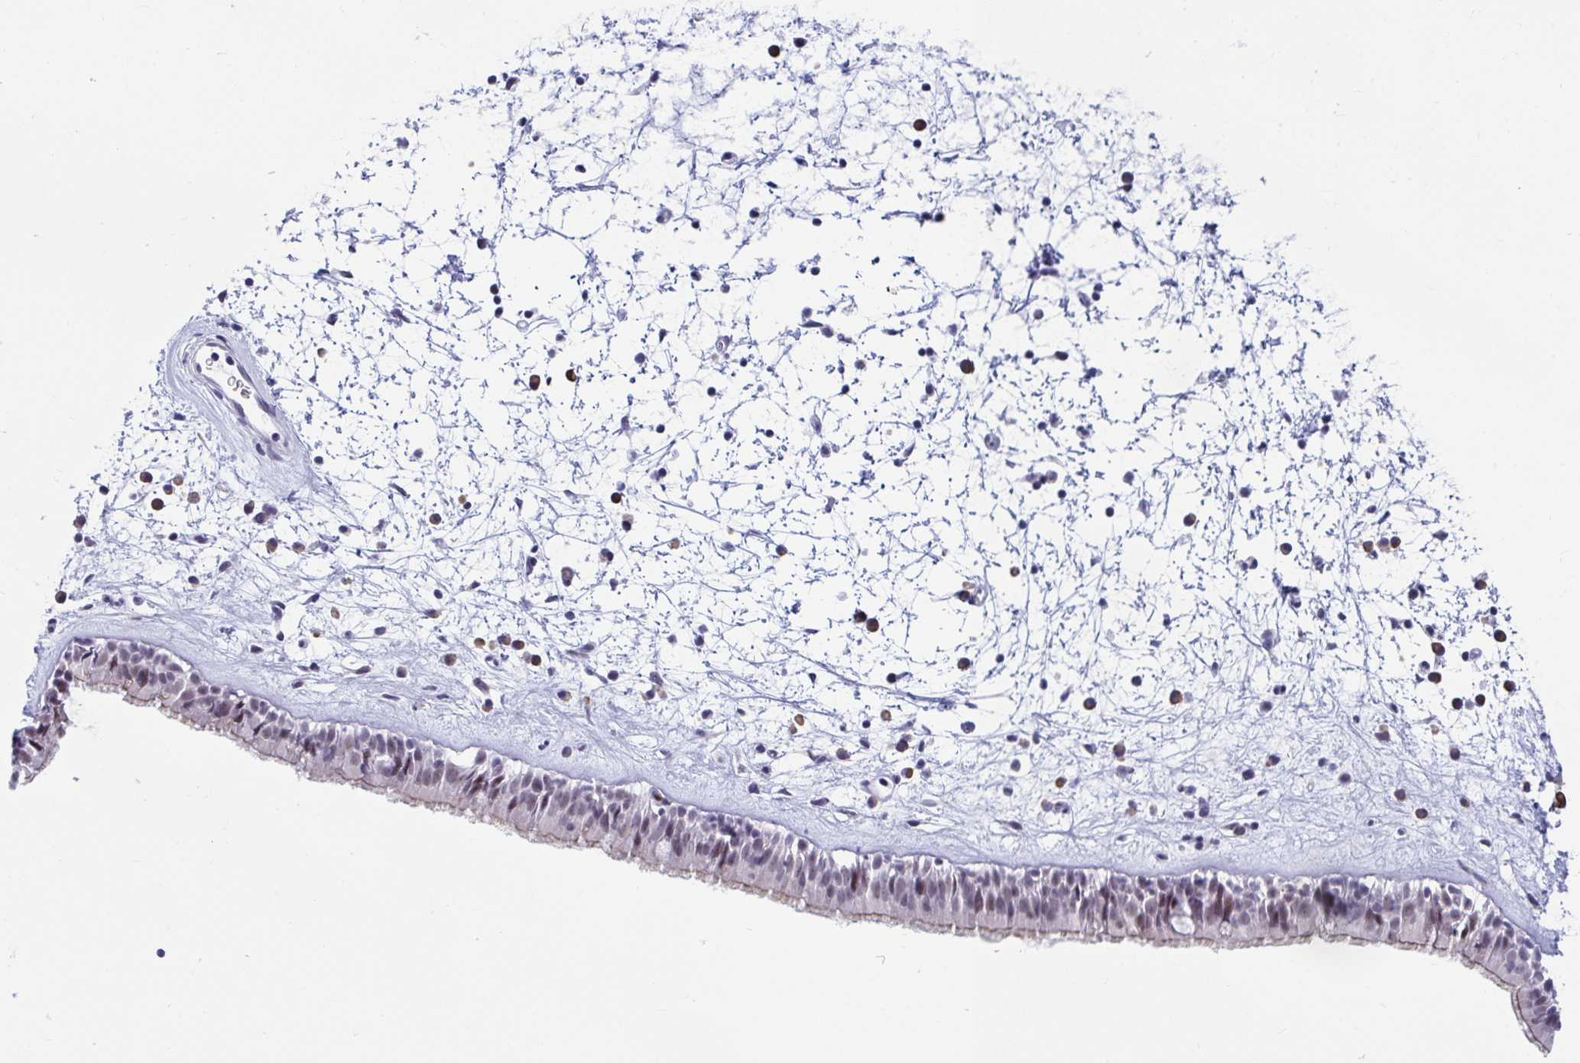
{"staining": {"intensity": "weak", "quantity": "25%-75%", "location": "nuclear"}, "tissue": "nasopharynx", "cell_type": "Respiratory epithelial cells", "image_type": "normal", "snomed": [{"axis": "morphology", "description": "Normal tissue, NOS"}, {"axis": "topography", "description": "Nasopharynx"}], "caption": "This is a micrograph of IHC staining of normal nasopharynx, which shows weak positivity in the nuclear of respiratory epithelial cells.", "gene": "WDR72", "patient": {"sex": "male", "age": 24}}